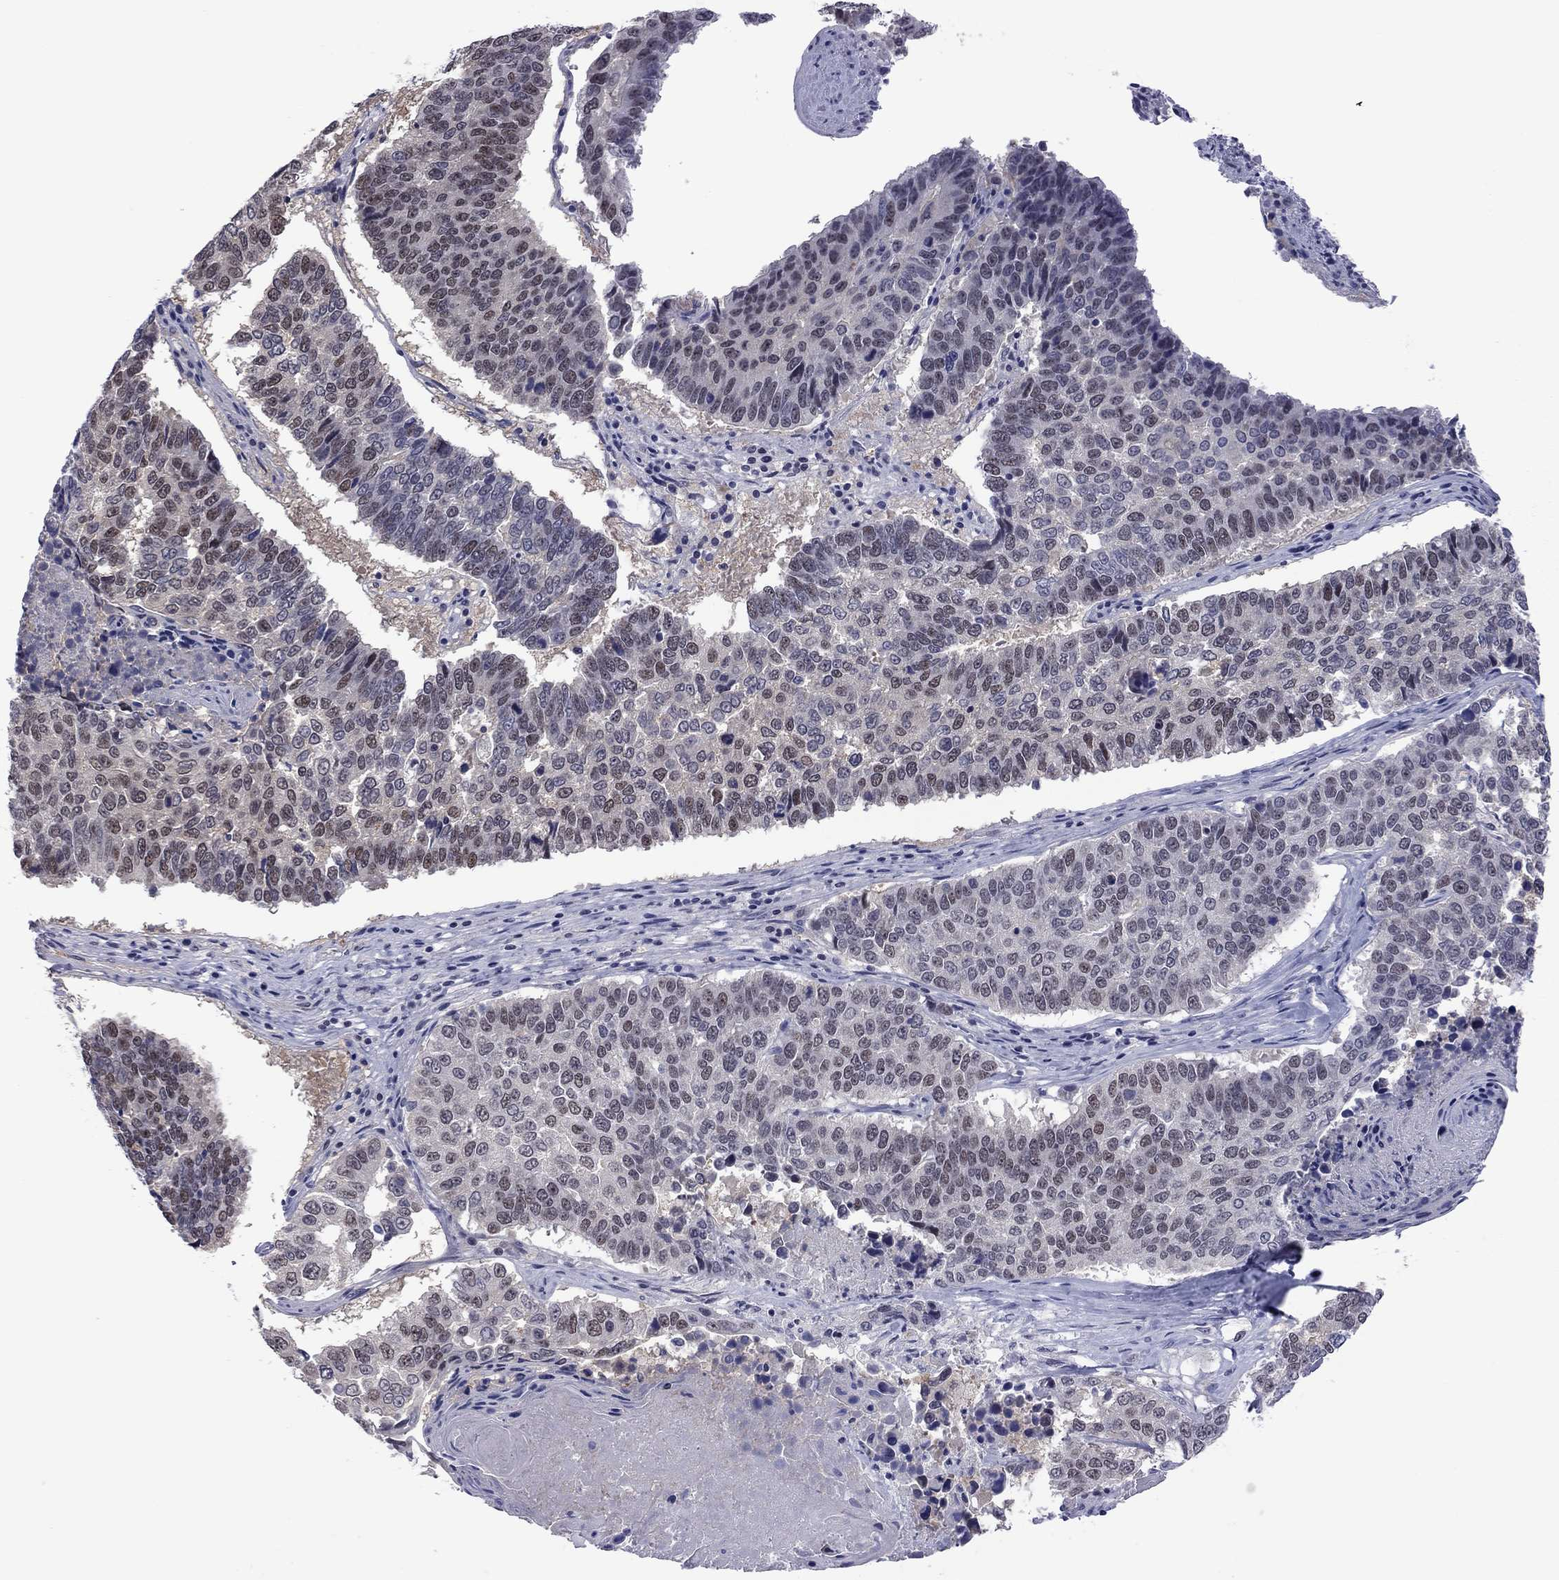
{"staining": {"intensity": "weak", "quantity": "<25%", "location": "nuclear"}, "tissue": "lung cancer", "cell_type": "Tumor cells", "image_type": "cancer", "snomed": [{"axis": "morphology", "description": "Squamous cell carcinoma, NOS"}, {"axis": "topography", "description": "Lung"}], "caption": "Immunohistochemistry photomicrograph of neoplastic tissue: squamous cell carcinoma (lung) stained with DAB demonstrates no significant protein positivity in tumor cells.", "gene": "POU5F2", "patient": {"sex": "male", "age": 73}}